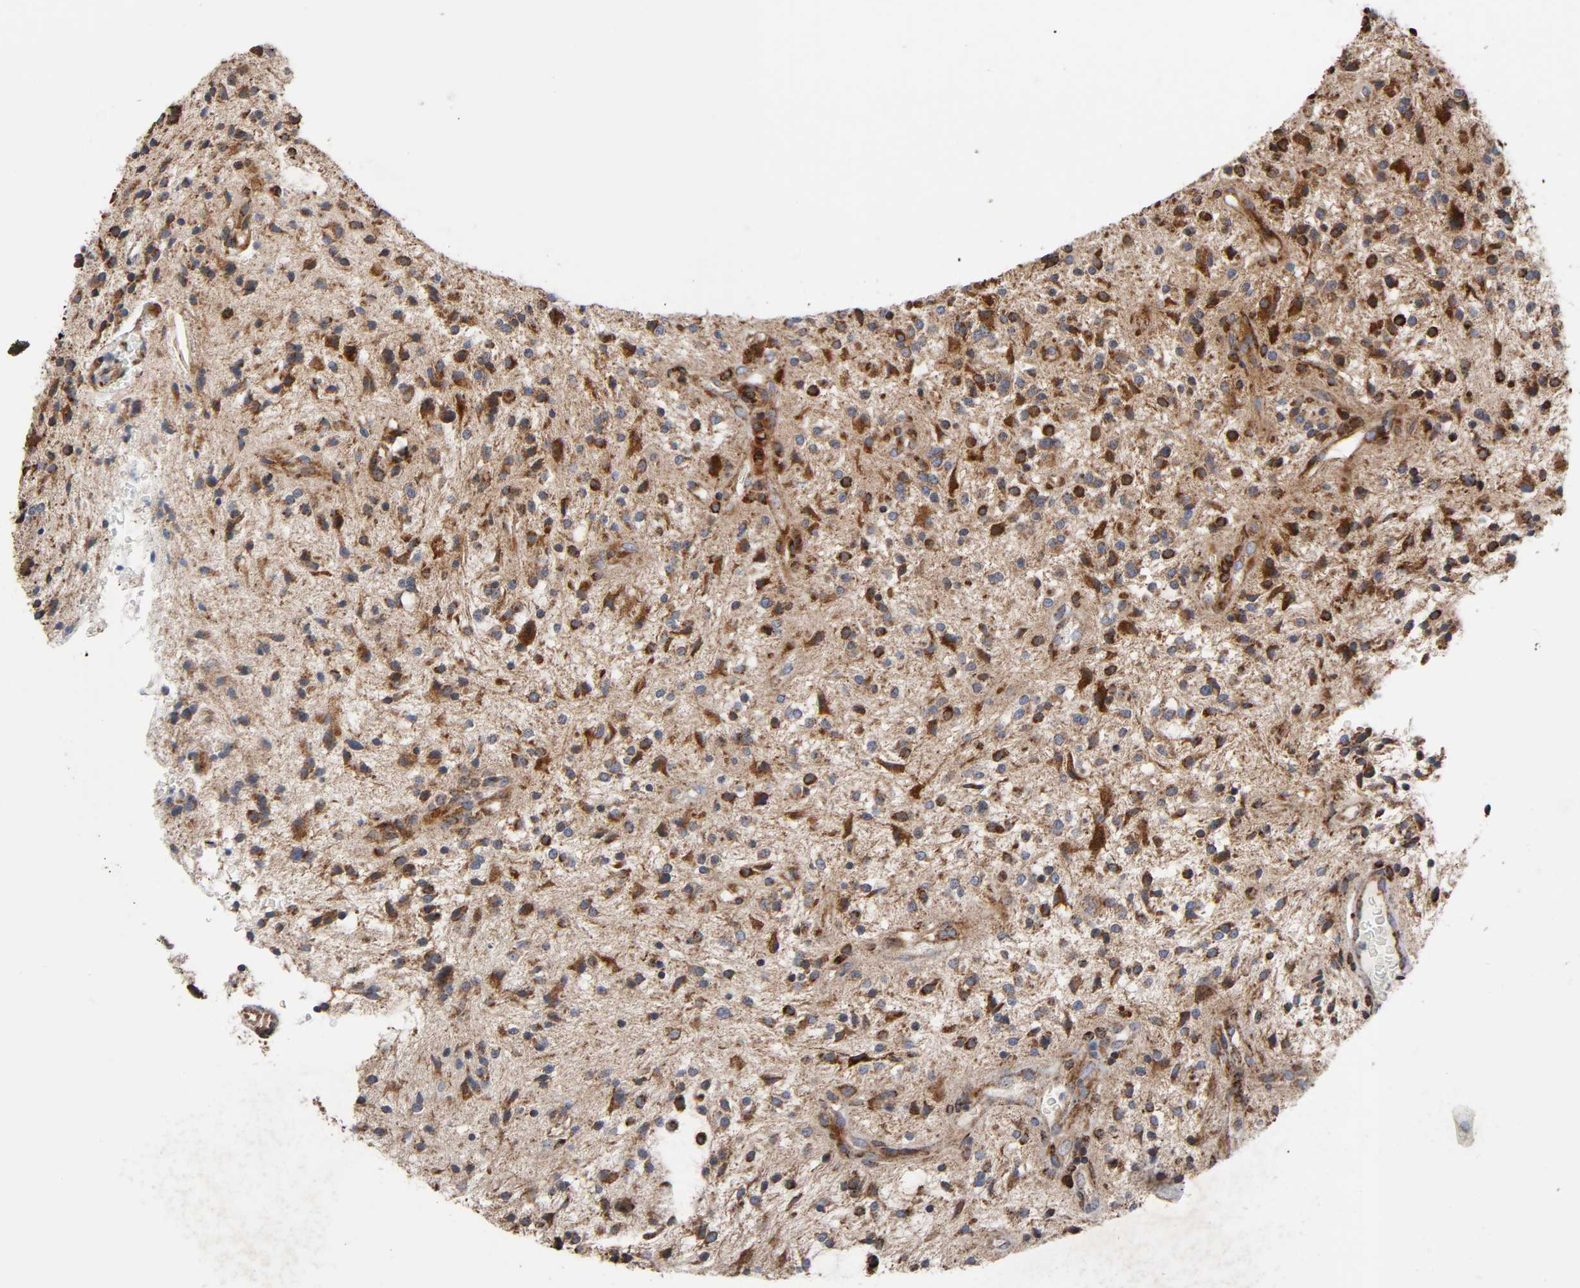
{"staining": {"intensity": "strong", "quantity": "25%-75%", "location": "cytoplasmic/membranous"}, "tissue": "glioma", "cell_type": "Tumor cells", "image_type": "cancer", "snomed": [{"axis": "morphology", "description": "Glioma, malignant, NOS"}, {"axis": "topography", "description": "Cerebellum"}], "caption": "A brown stain labels strong cytoplasmic/membranous expression of a protein in glioma tumor cells.", "gene": "MAP3K1", "patient": {"sex": "female", "age": 10}}